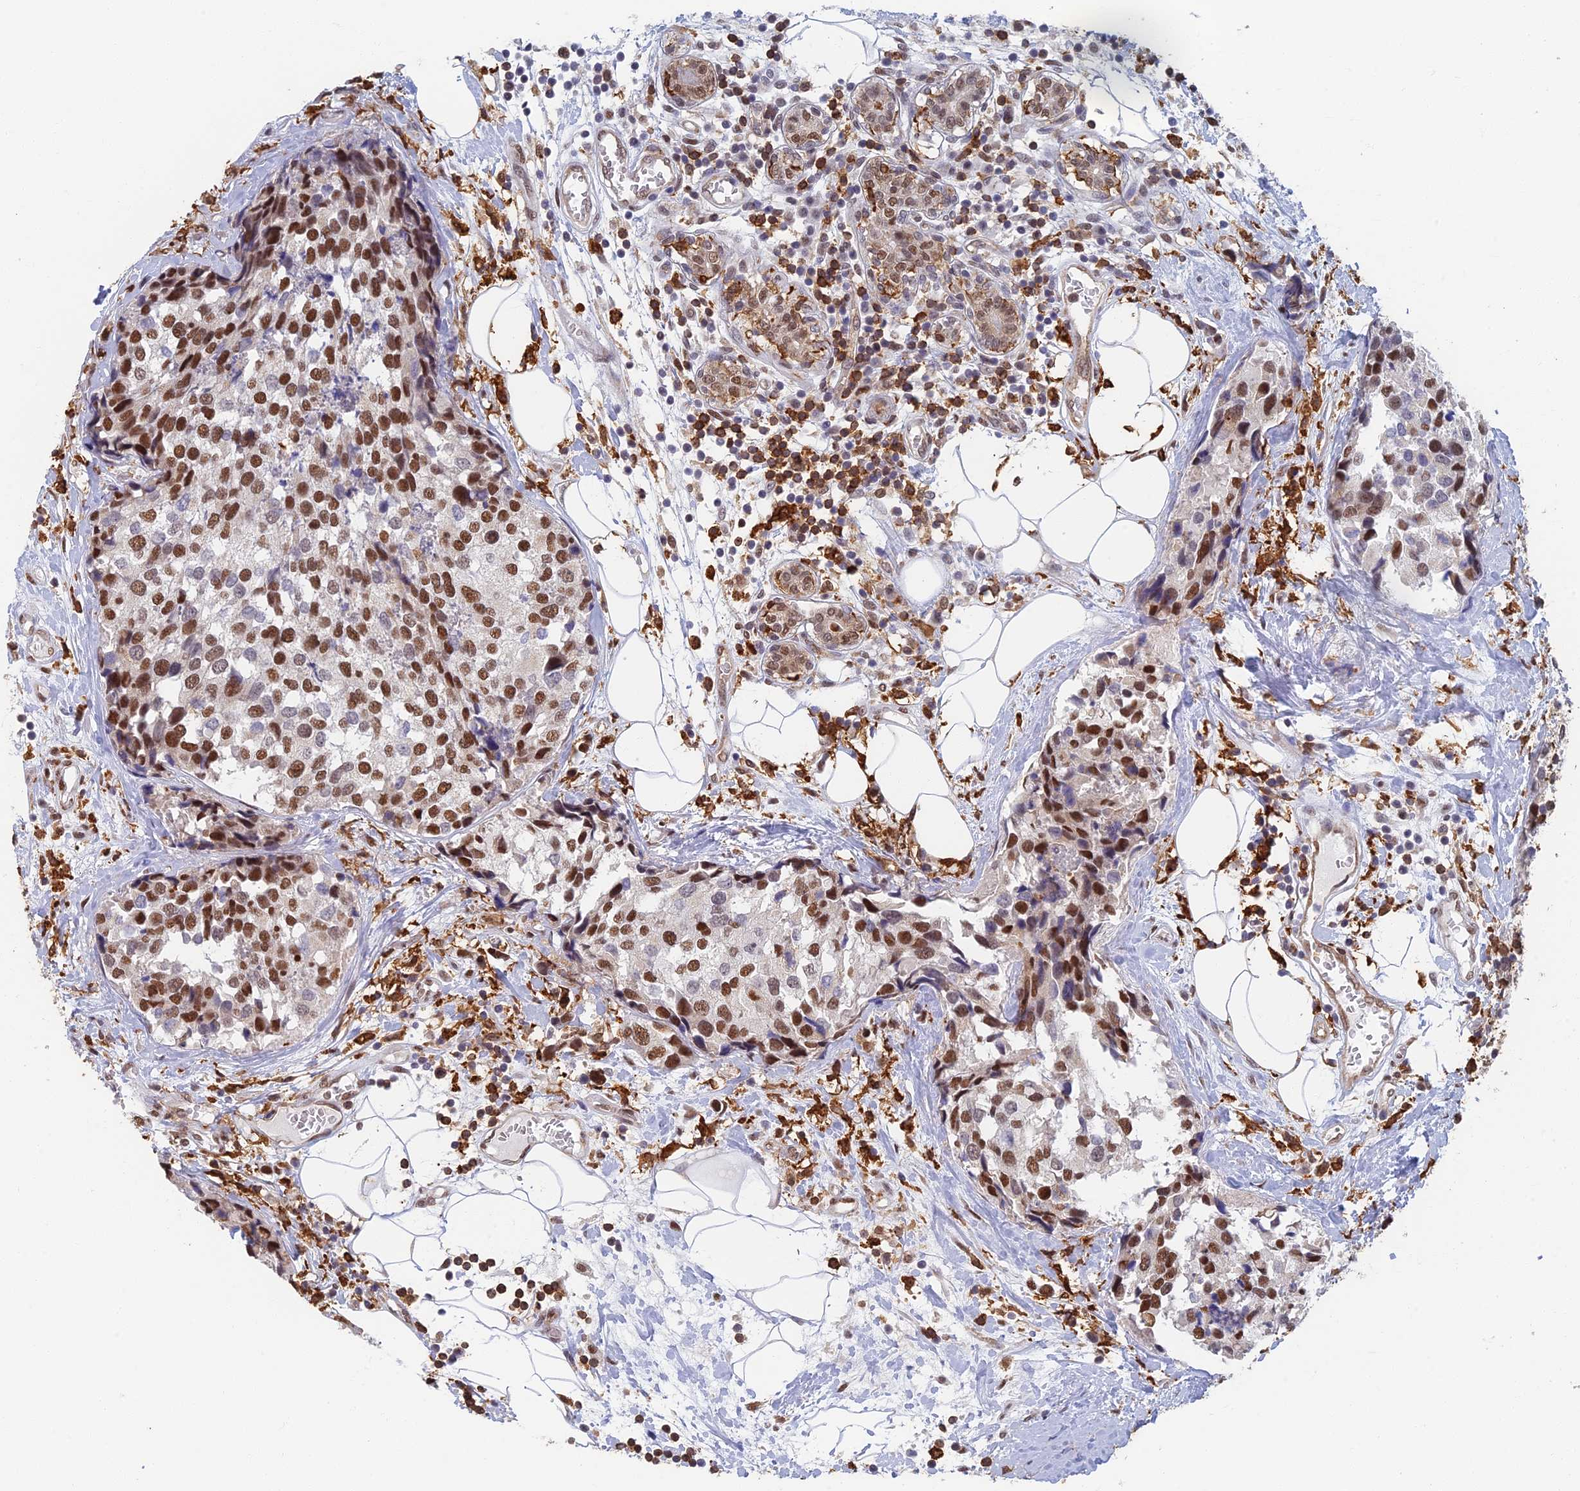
{"staining": {"intensity": "strong", "quantity": "25%-75%", "location": "nuclear"}, "tissue": "breast cancer", "cell_type": "Tumor cells", "image_type": "cancer", "snomed": [{"axis": "morphology", "description": "Lobular carcinoma"}, {"axis": "topography", "description": "Breast"}], "caption": "Human breast lobular carcinoma stained with a protein marker shows strong staining in tumor cells.", "gene": "GPATCH1", "patient": {"sex": "female", "age": 59}}